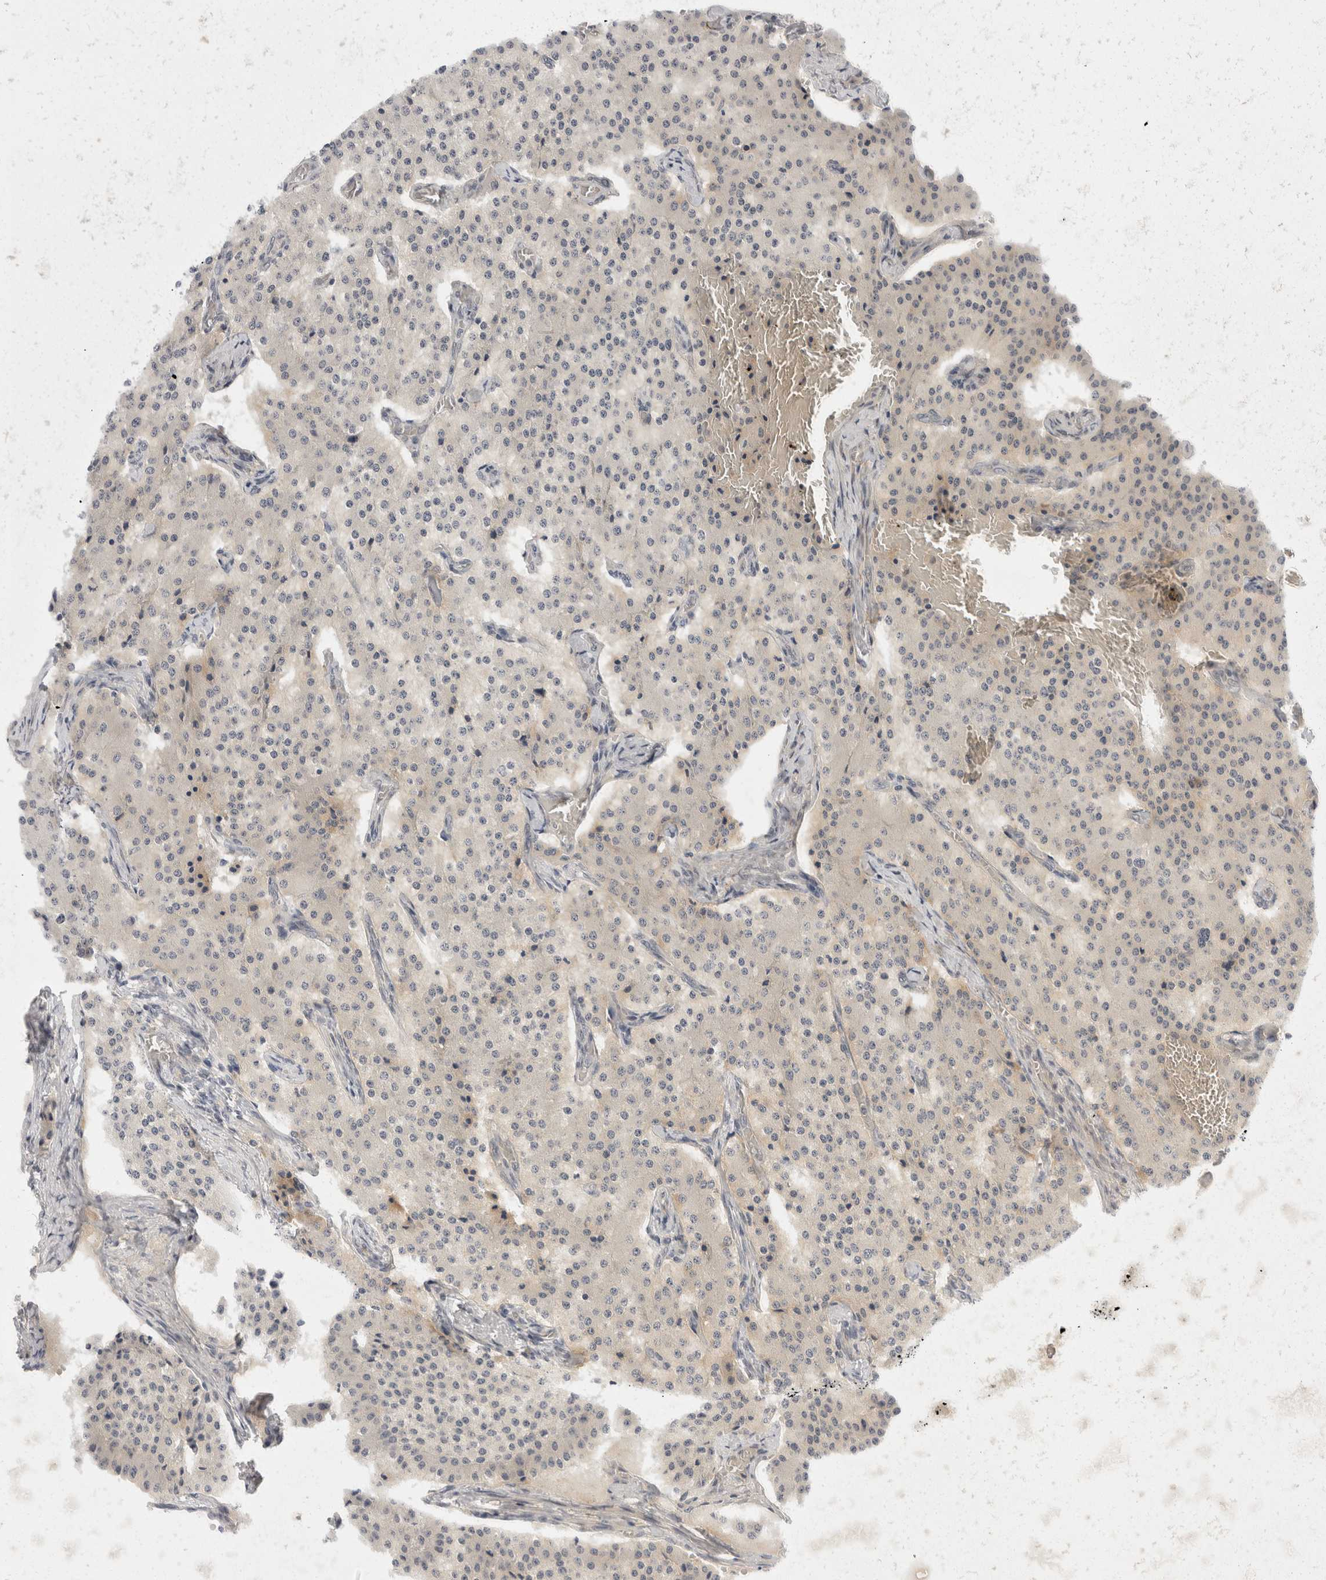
{"staining": {"intensity": "negative", "quantity": "none", "location": "none"}, "tissue": "carcinoid", "cell_type": "Tumor cells", "image_type": "cancer", "snomed": [{"axis": "morphology", "description": "Carcinoid, malignant, NOS"}, {"axis": "topography", "description": "Colon"}], "caption": "High magnification brightfield microscopy of carcinoid stained with DAB (brown) and counterstained with hematoxylin (blue): tumor cells show no significant positivity.", "gene": "TOM1L2", "patient": {"sex": "female", "age": 52}}